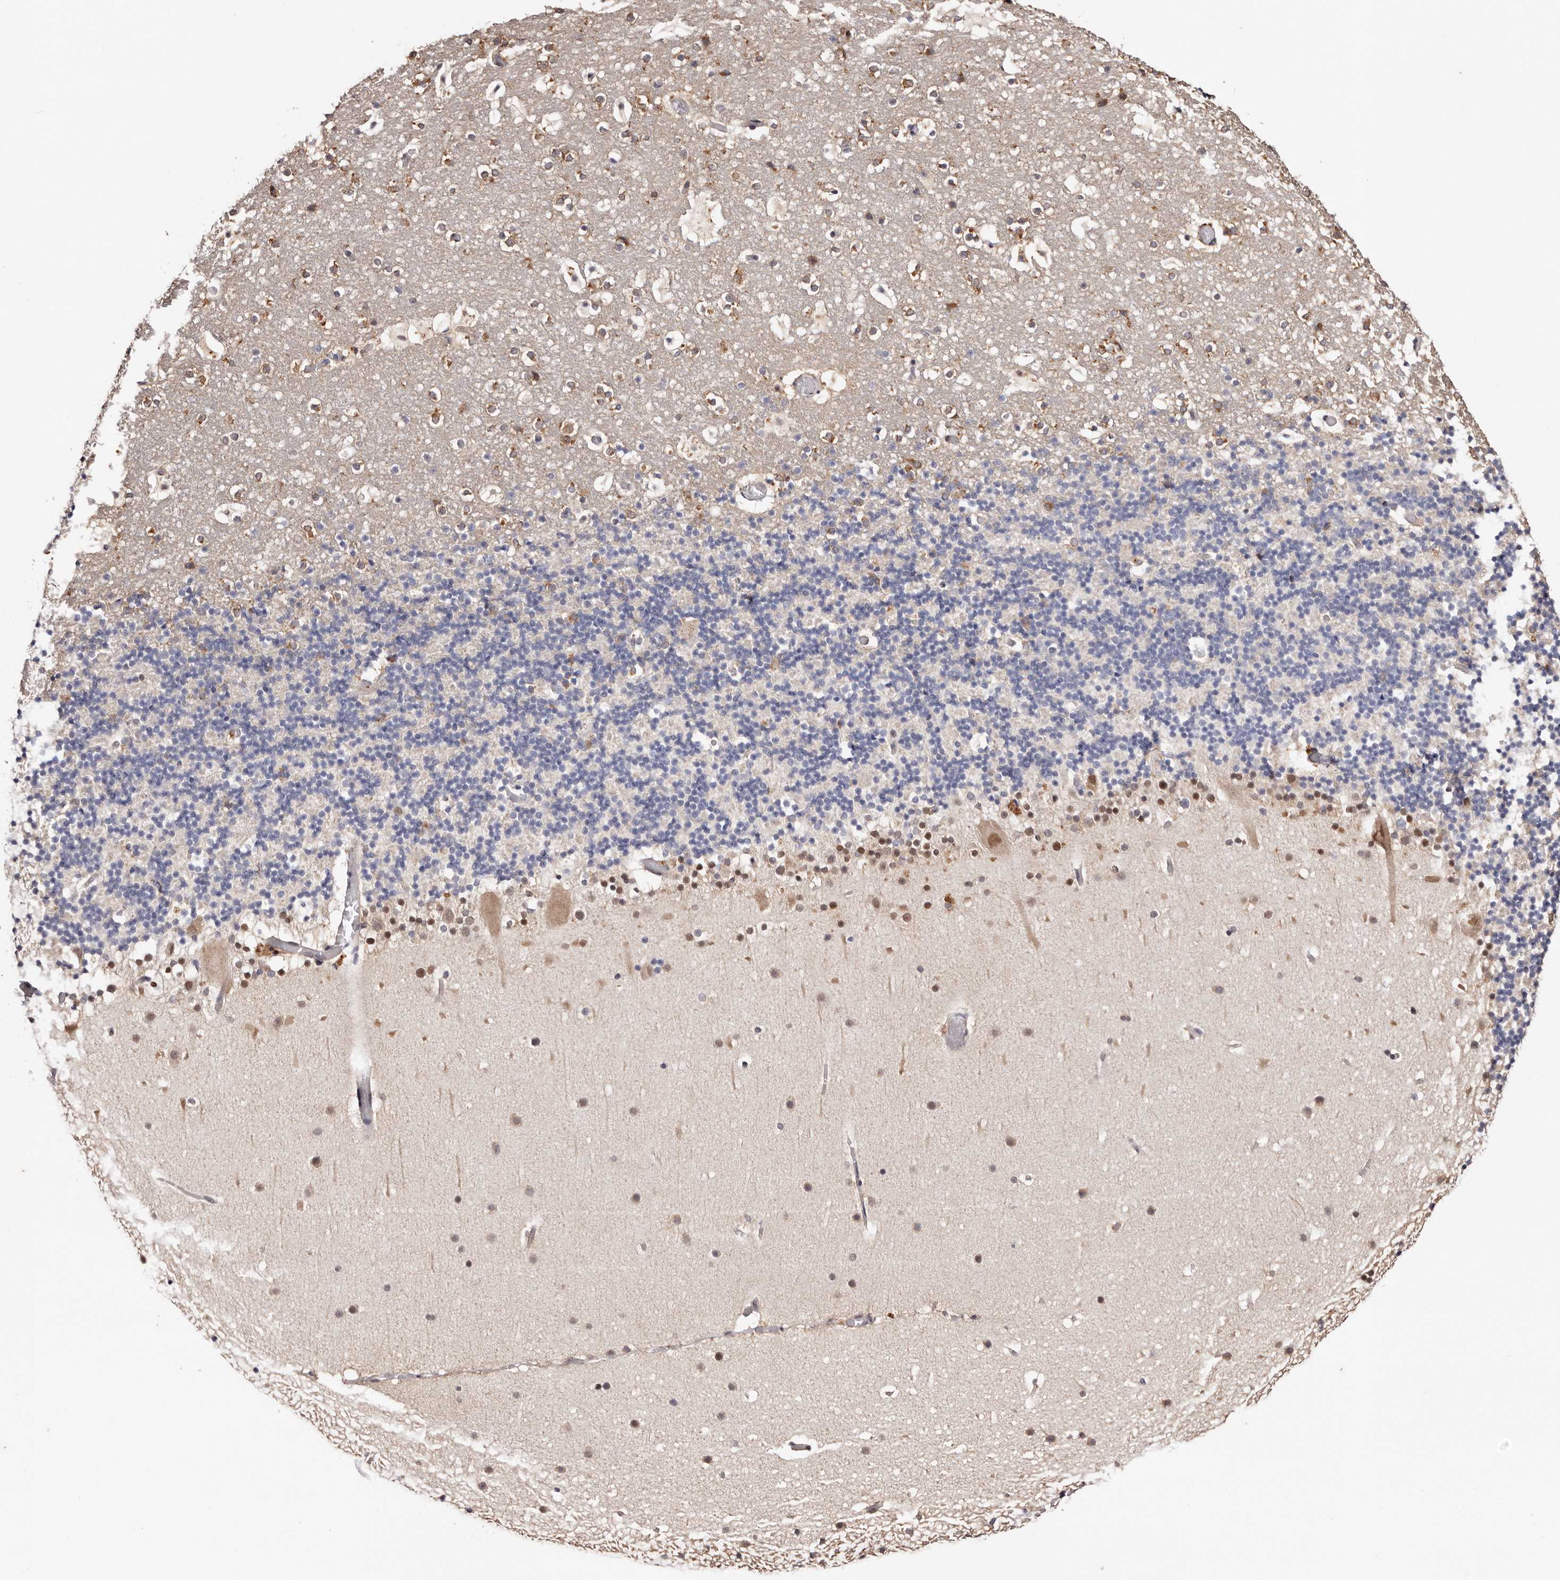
{"staining": {"intensity": "moderate", "quantity": "<25%", "location": "cytoplasmic/membranous"}, "tissue": "cerebellum", "cell_type": "Cells in granular layer", "image_type": "normal", "snomed": [{"axis": "morphology", "description": "Normal tissue, NOS"}, {"axis": "topography", "description": "Cerebellum"}], "caption": "Immunohistochemical staining of benign human cerebellum exhibits <25% levels of moderate cytoplasmic/membranous protein positivity in approximately <25% of cells in granular layer. (DAB (3,3'-diaminobenzidine) = brown stain, brightfield microscopy at high magnification).", "gene": "TYW3", "patient": {"sex": "male", "age": 57}}